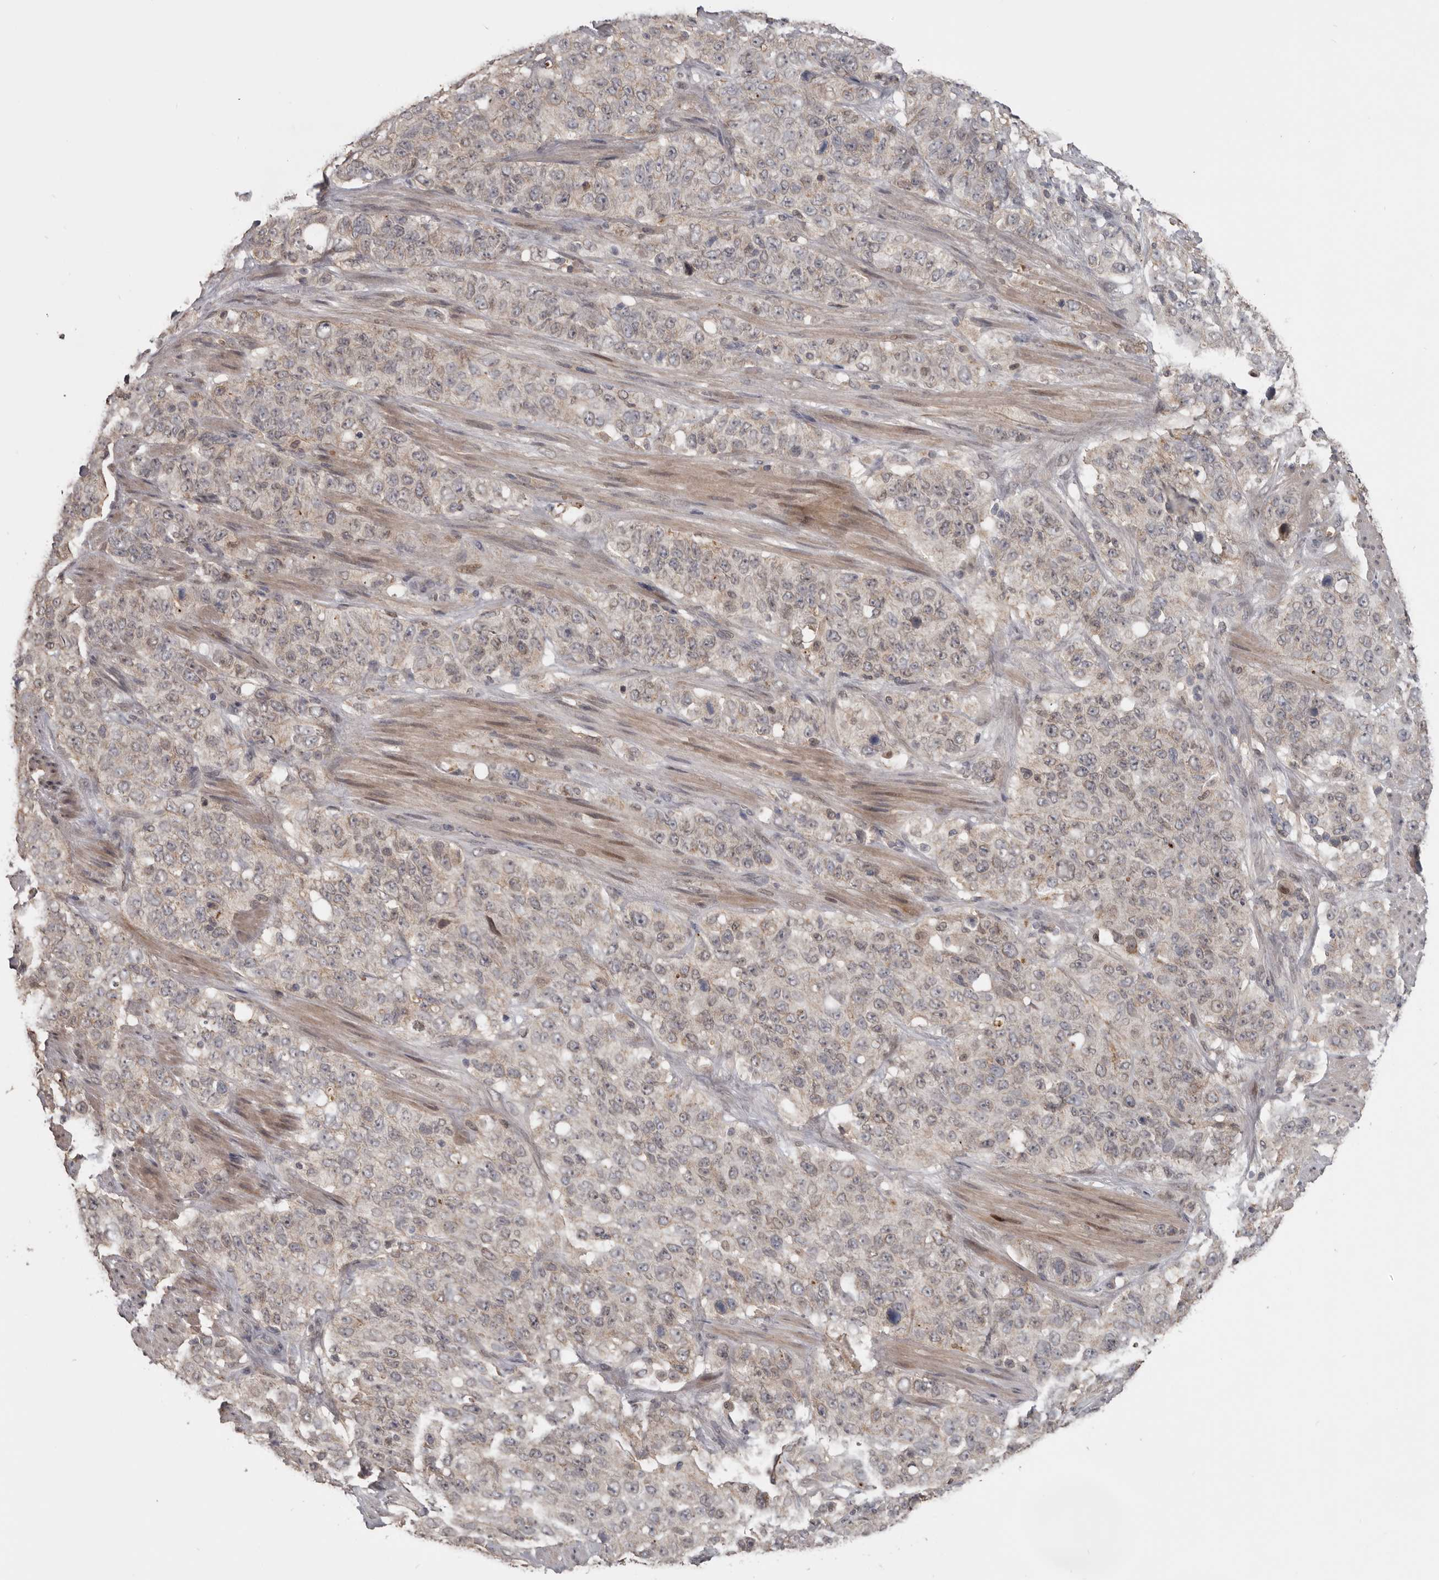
{"staining": {"intensity": "weak", "quantity": "<25%", "location": "cytoplasmic/membranous"}, "tissue": "stomach cancer", "cell_type": "Tumor cells", "image_type": "cancer", "snomed": [{"axis": "morphology", "description": "Adenocarcinoma, NOS"}, {"axis": "topography", "description": "Stomach"}], "caption": "This photomicrograph is of stomach cancer (adenocarcinoma) stained with immunohistochemistry (IHC) to label a protein in brown with the nuclei are counter-stained blue. There is no positivity in tumor cells. The staining was performed using DAB (3,3'-diaminobenzidine) to visualize the protein expression in brown, while the nuclei were stained in blue with hematoxylin (Magnification: 20x).", "gene": "NMUR1", "patient": {"sex": "male", "age": 48}}